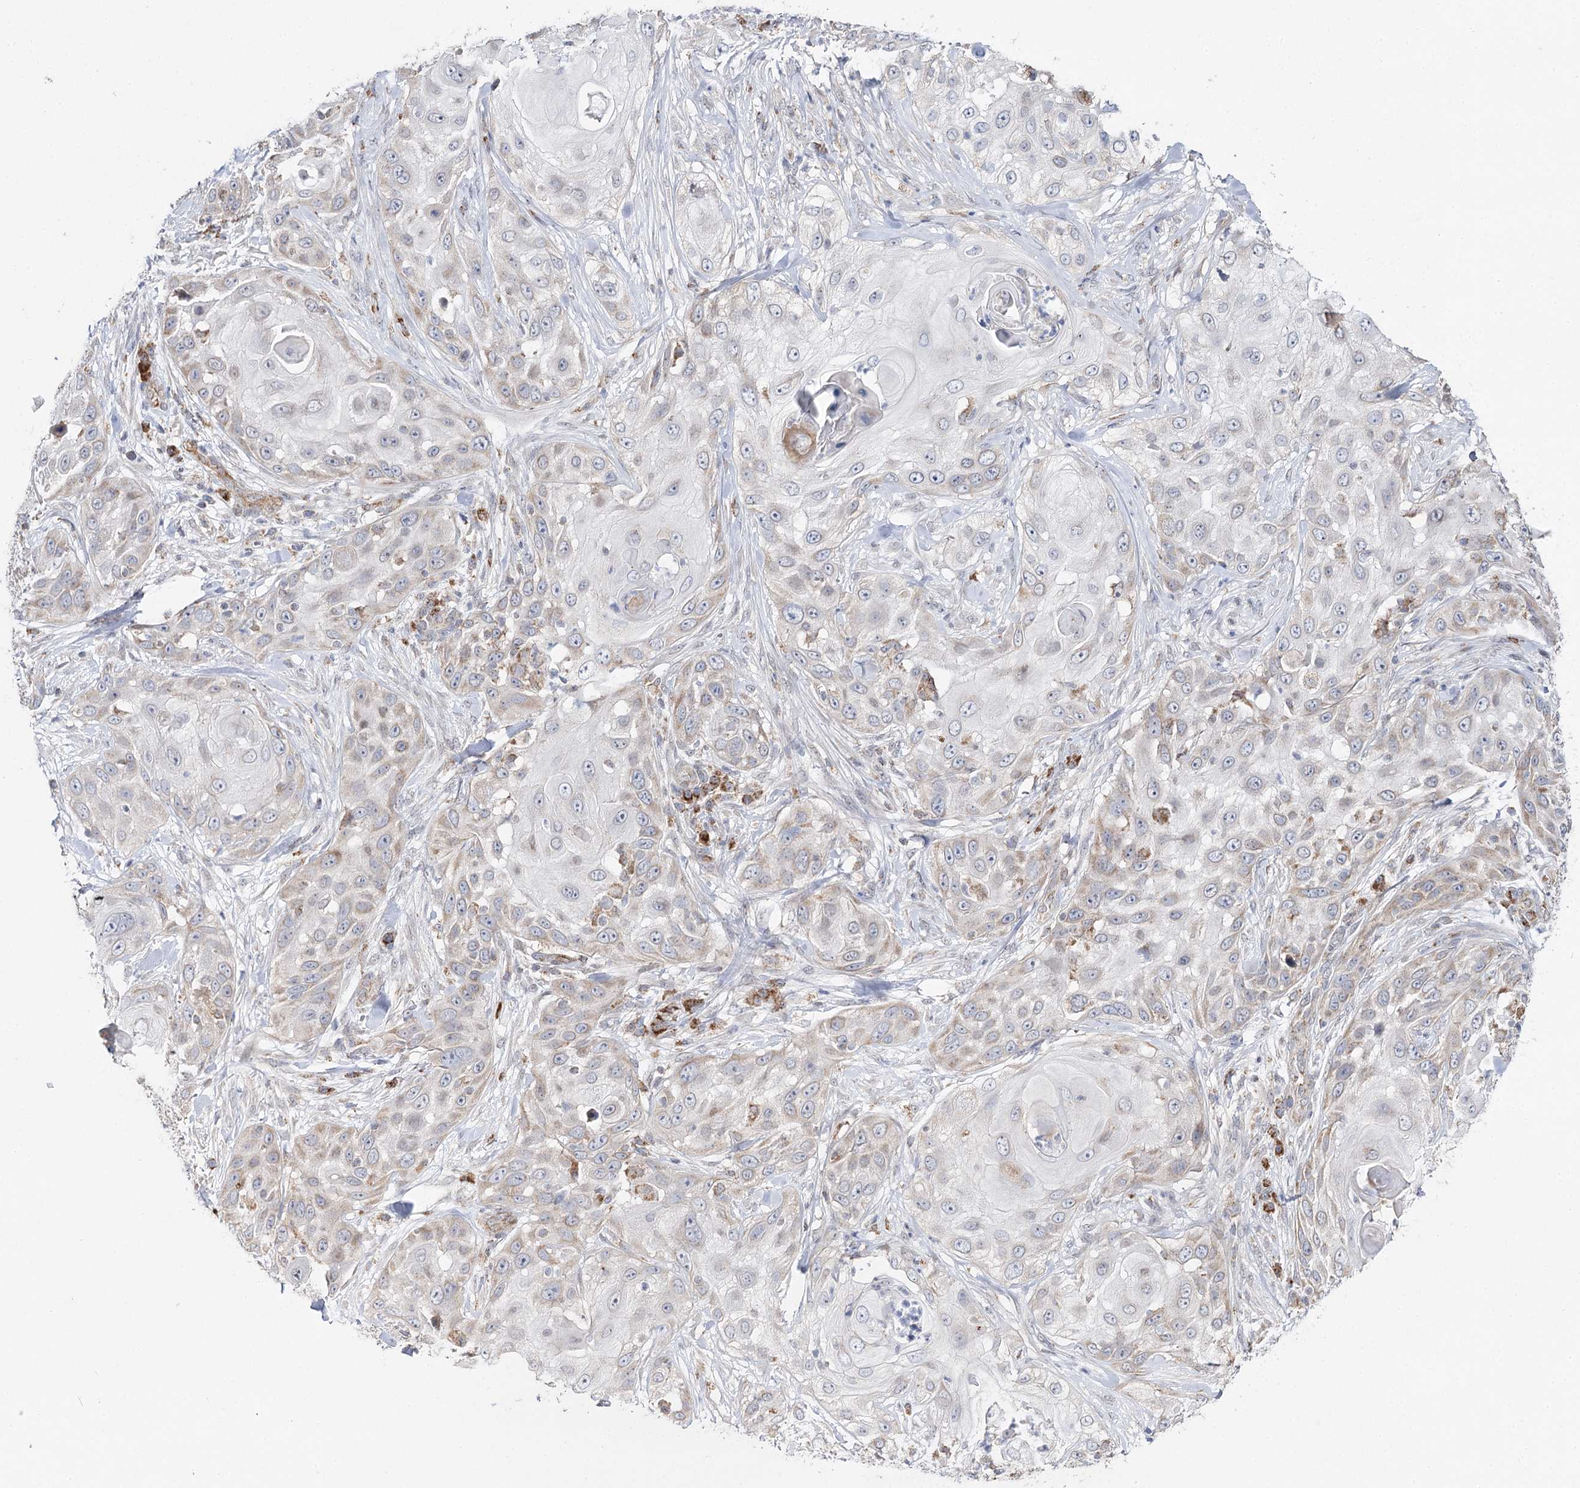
{"staining": {"intensity": "weak", "quantity": "<25%", "location": "cytoplasmic/membranous"}, "tissue": "skin cancer", "cell_type": "Tumor cells", "image_type": "cancer", "snomed": [{"axis": "morphology", "description": "Squamous cell carcinoma, NOS"}, {"axis": "topography", "description": "Skin"}], "caption": "An immunohistochemistry image of skin cancer is shown. There is no staining in tumor cells of skin cancer.", "gene": "CBR4", "patient": {"sex": "female", "age": 44}}